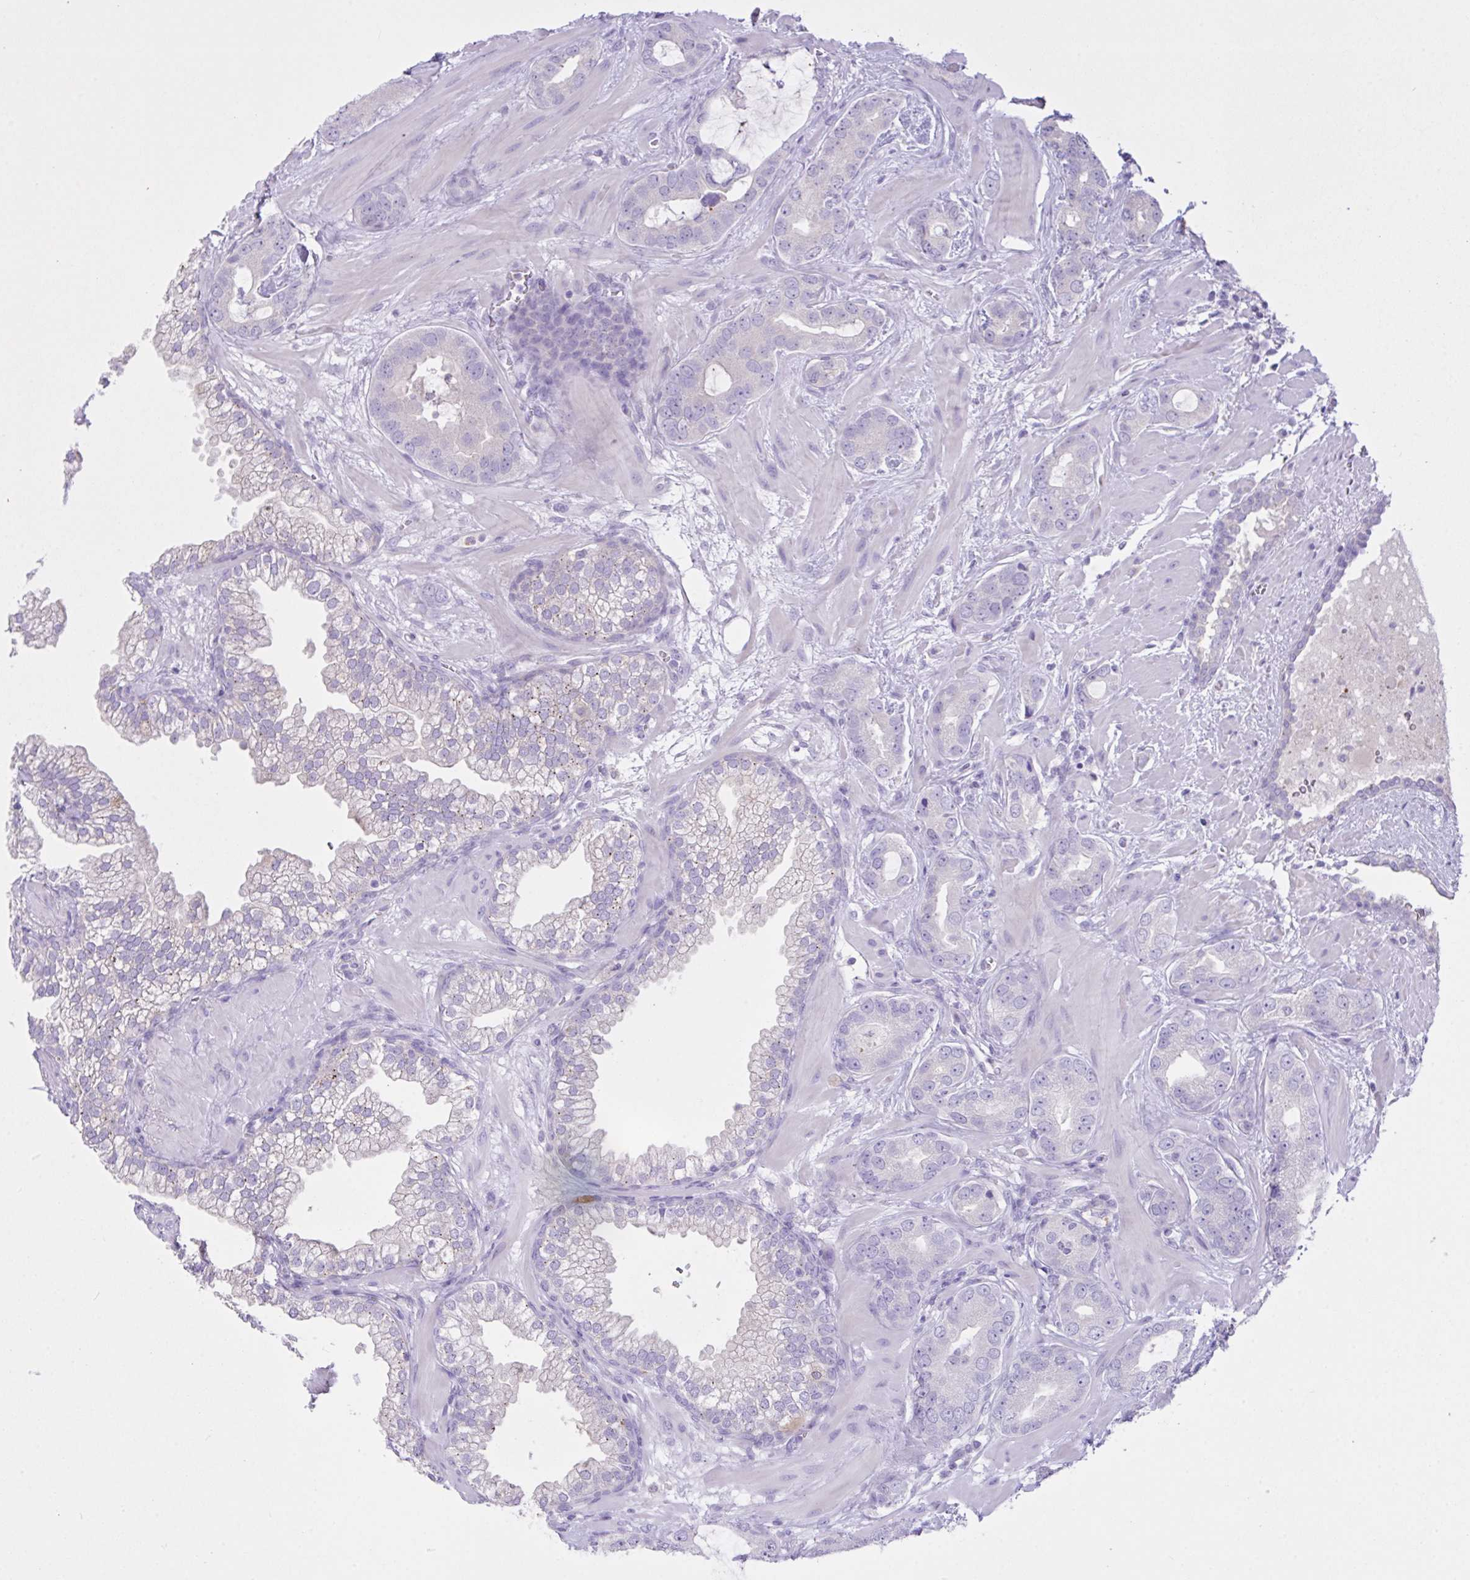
{"staining": {"intensity": "moderate", "quantity": "<25%", "location": "cytoplasmic/membranous"}, "tissue": "prostate cancer", "cell_type": "Tumor cells", "image_type": "cancer", "snomed": [{"axis": "morphology", "description": "Adenocarcinoma, Low grade"}, {"axis": "topography", "description": "Prostate"}], "caption": "Prostate cancer (low-grade adenocarcinoma) stained with a brown dye shows moderate cytoplasmic/membranous positive expression in approximately <25% of tumor cells.", "gene": "CST11", "patient": {"sex": "male", "age": 62}}